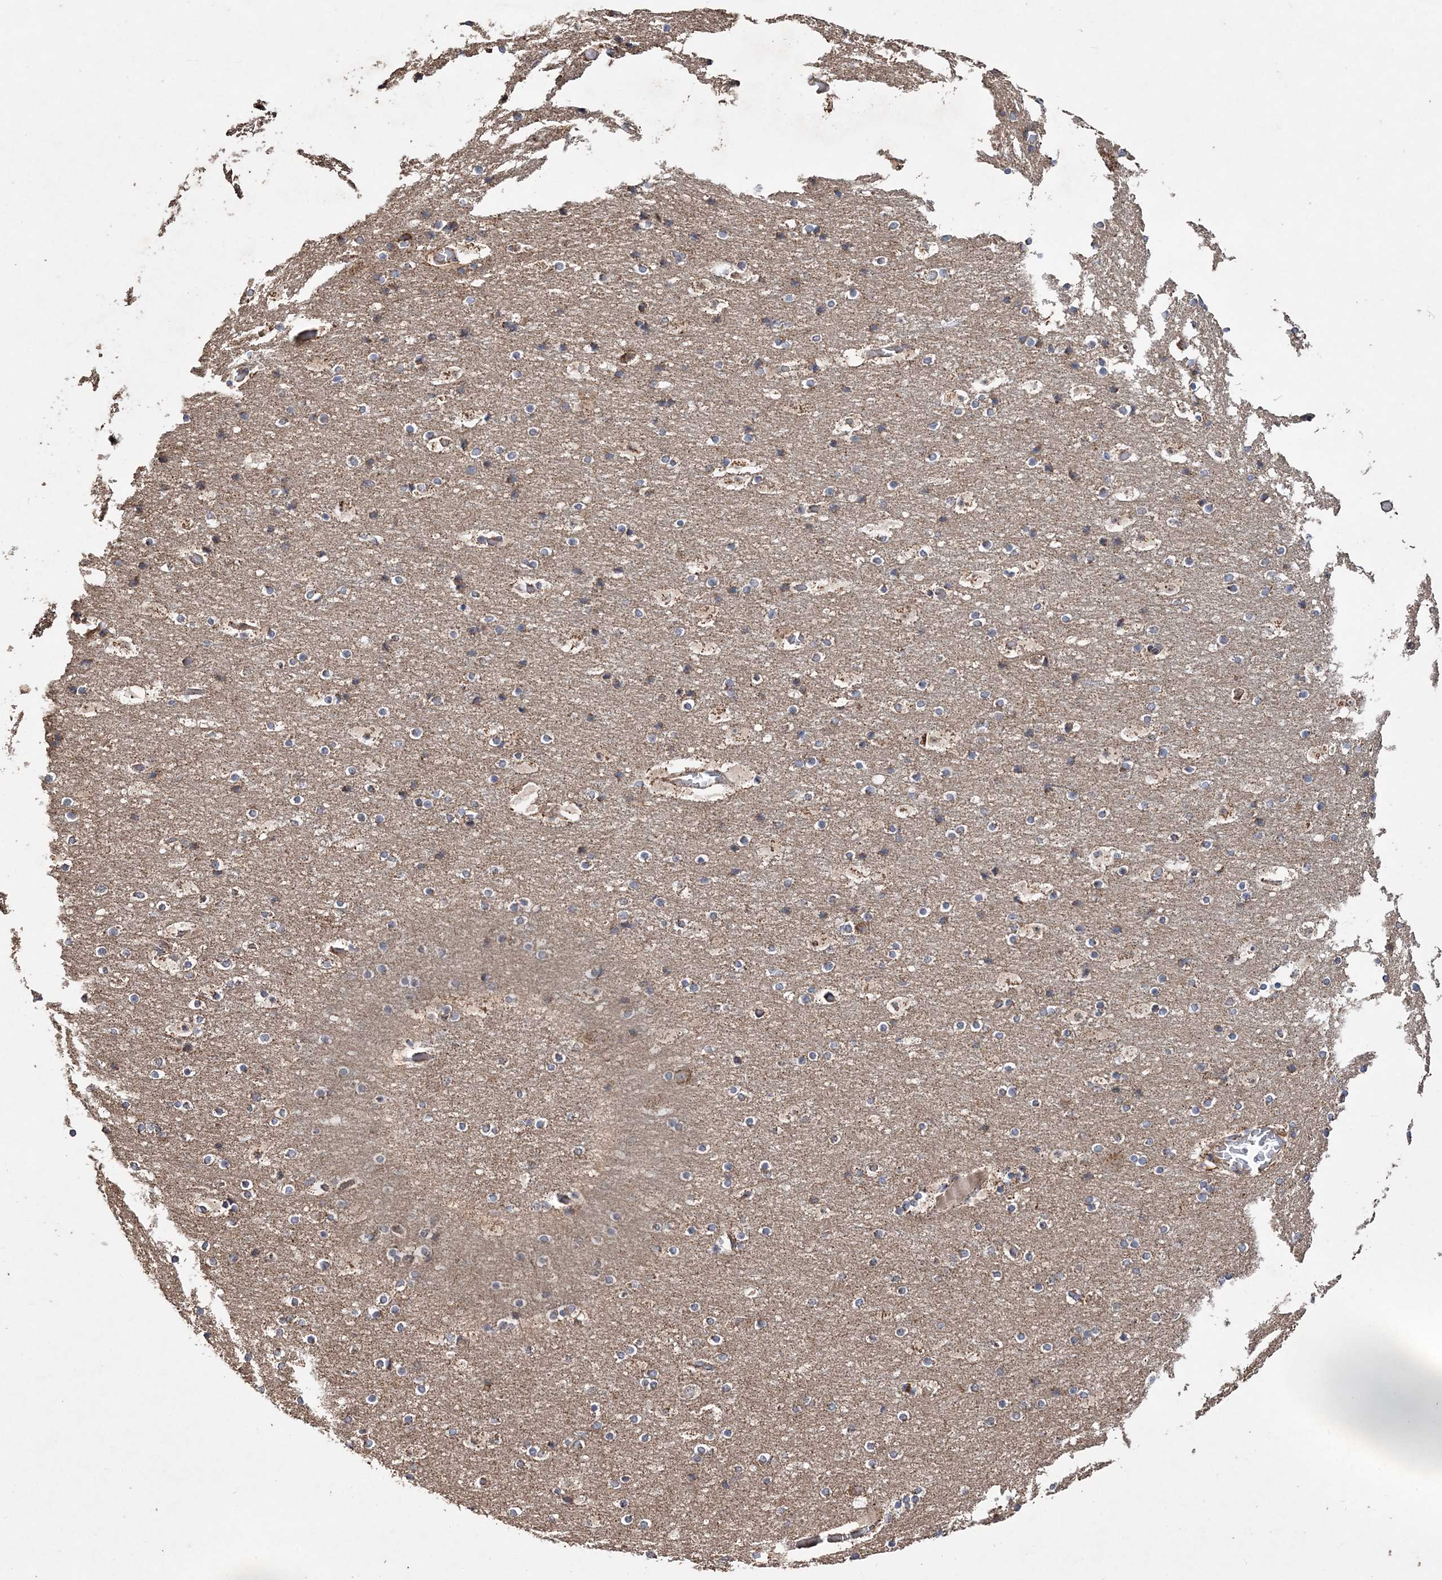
{"staining": {"intensity": "moderate", "quantity": ">75%", "location": "cytoplasmic/membranous"}, "tissue": "cerebral cortex", "cell_type": "Endothelial cells", "image_type": "normal", "snomed": [{"axis": "morphology", "description": "Normal tissue, NOS"}, {"axis": "topography", "description": "Cerebral cortex"}], "caption": "Cerebral cortex was stained to show a protein in brown. There is medium levels of moderate cytoplasmic/membranous positivity in approximately >75% of endothelial cells.", "gene": "POC5", "patient": {"sex": "male", "age": 57}}